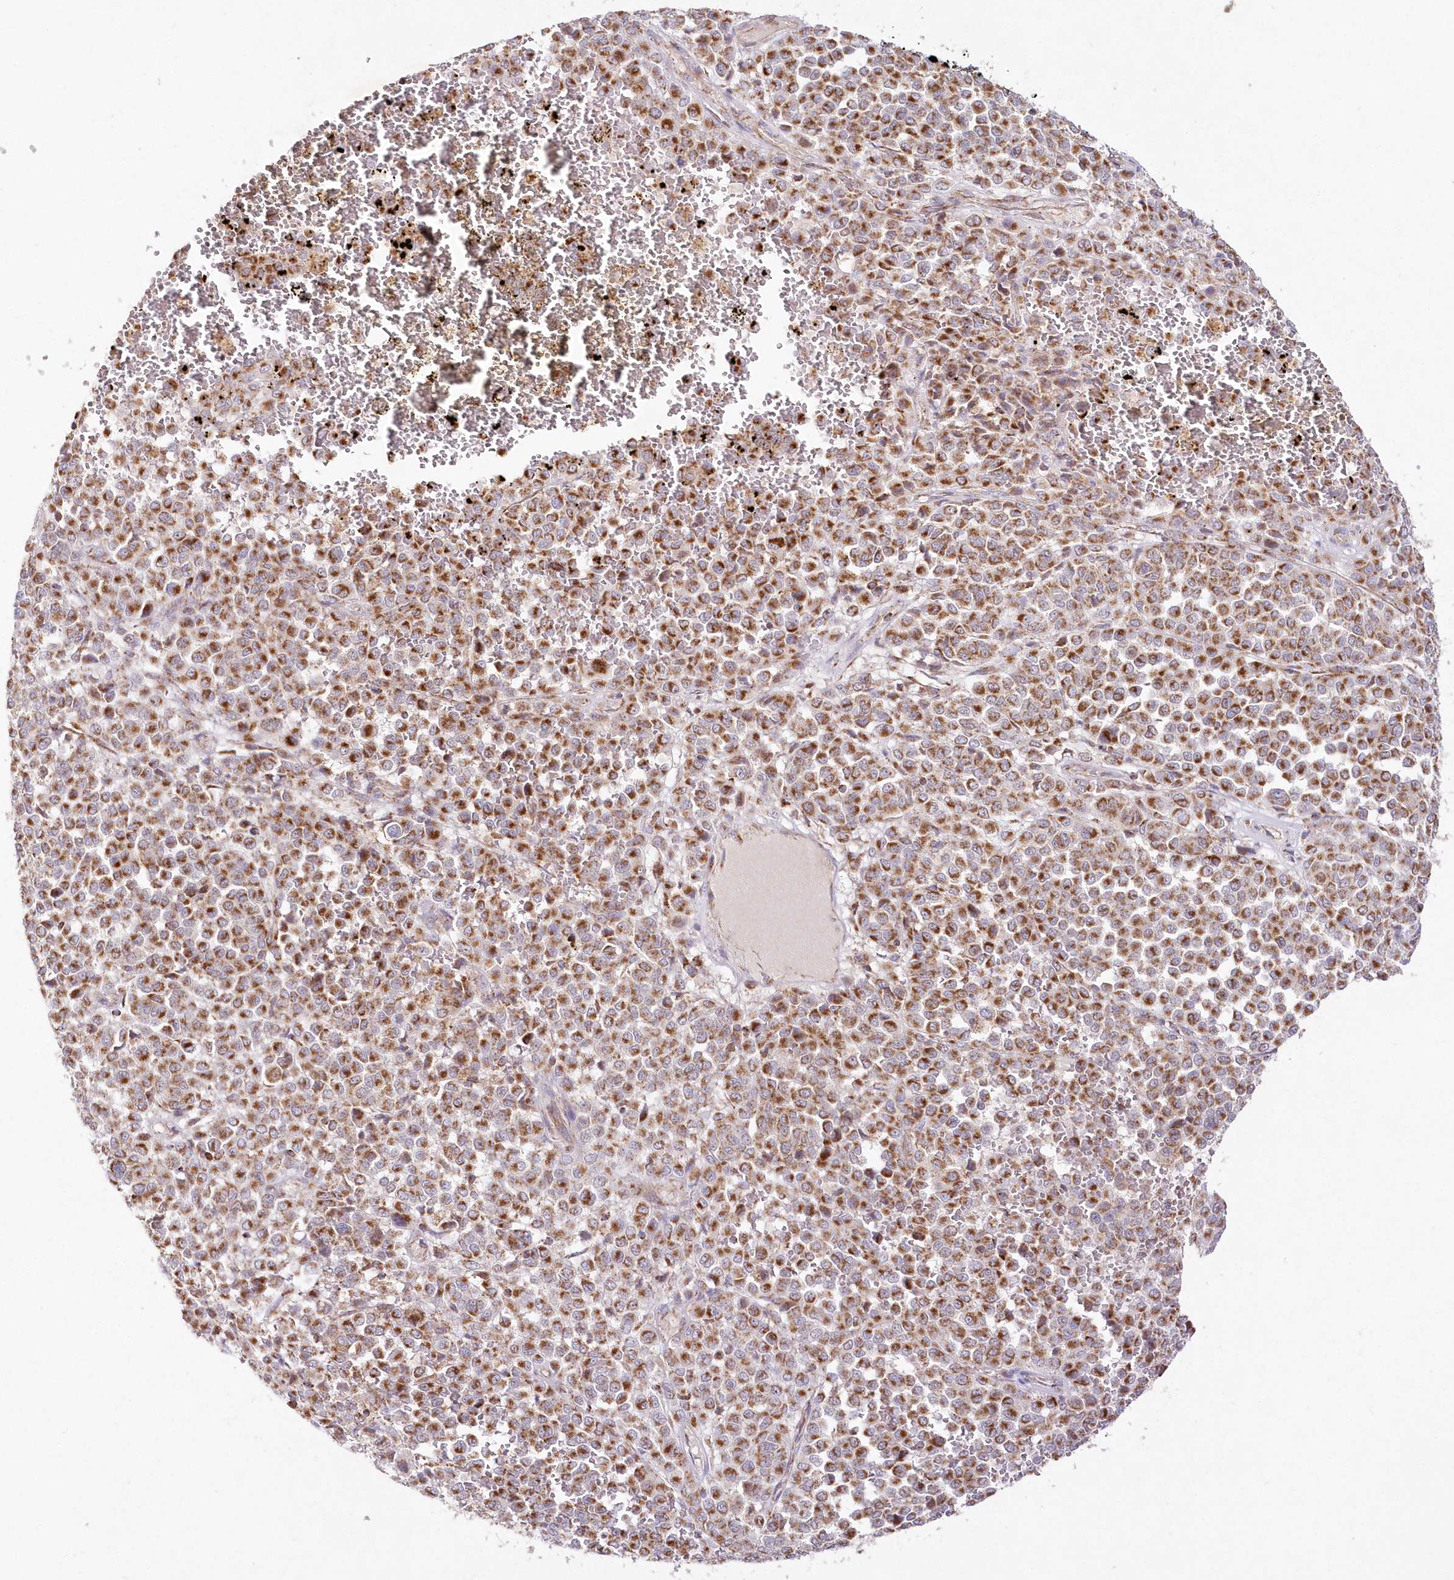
{"staining": {"intensity": "moderate", "quantity": ">75%", "location": "cytoplasmic/membranous"}, "tissue": "melanoma", "cell_type": "Tumor cells", "image_type": "cancer", "snomed": [{"axis": "morphology", "description": "Malignant melanoma, Metastatic site"}, {"axis": "topography", "description": "Pancreas"}], "caption": "The image exhibits immunohistochemical staining of malignant melanoma (metastatic site). There is moderate cytoplasmic/membranous expression is seen in approximately >75% of tumor cells.", "gene": "DNA2", "patient": {"sex": "female", "age": 30}}